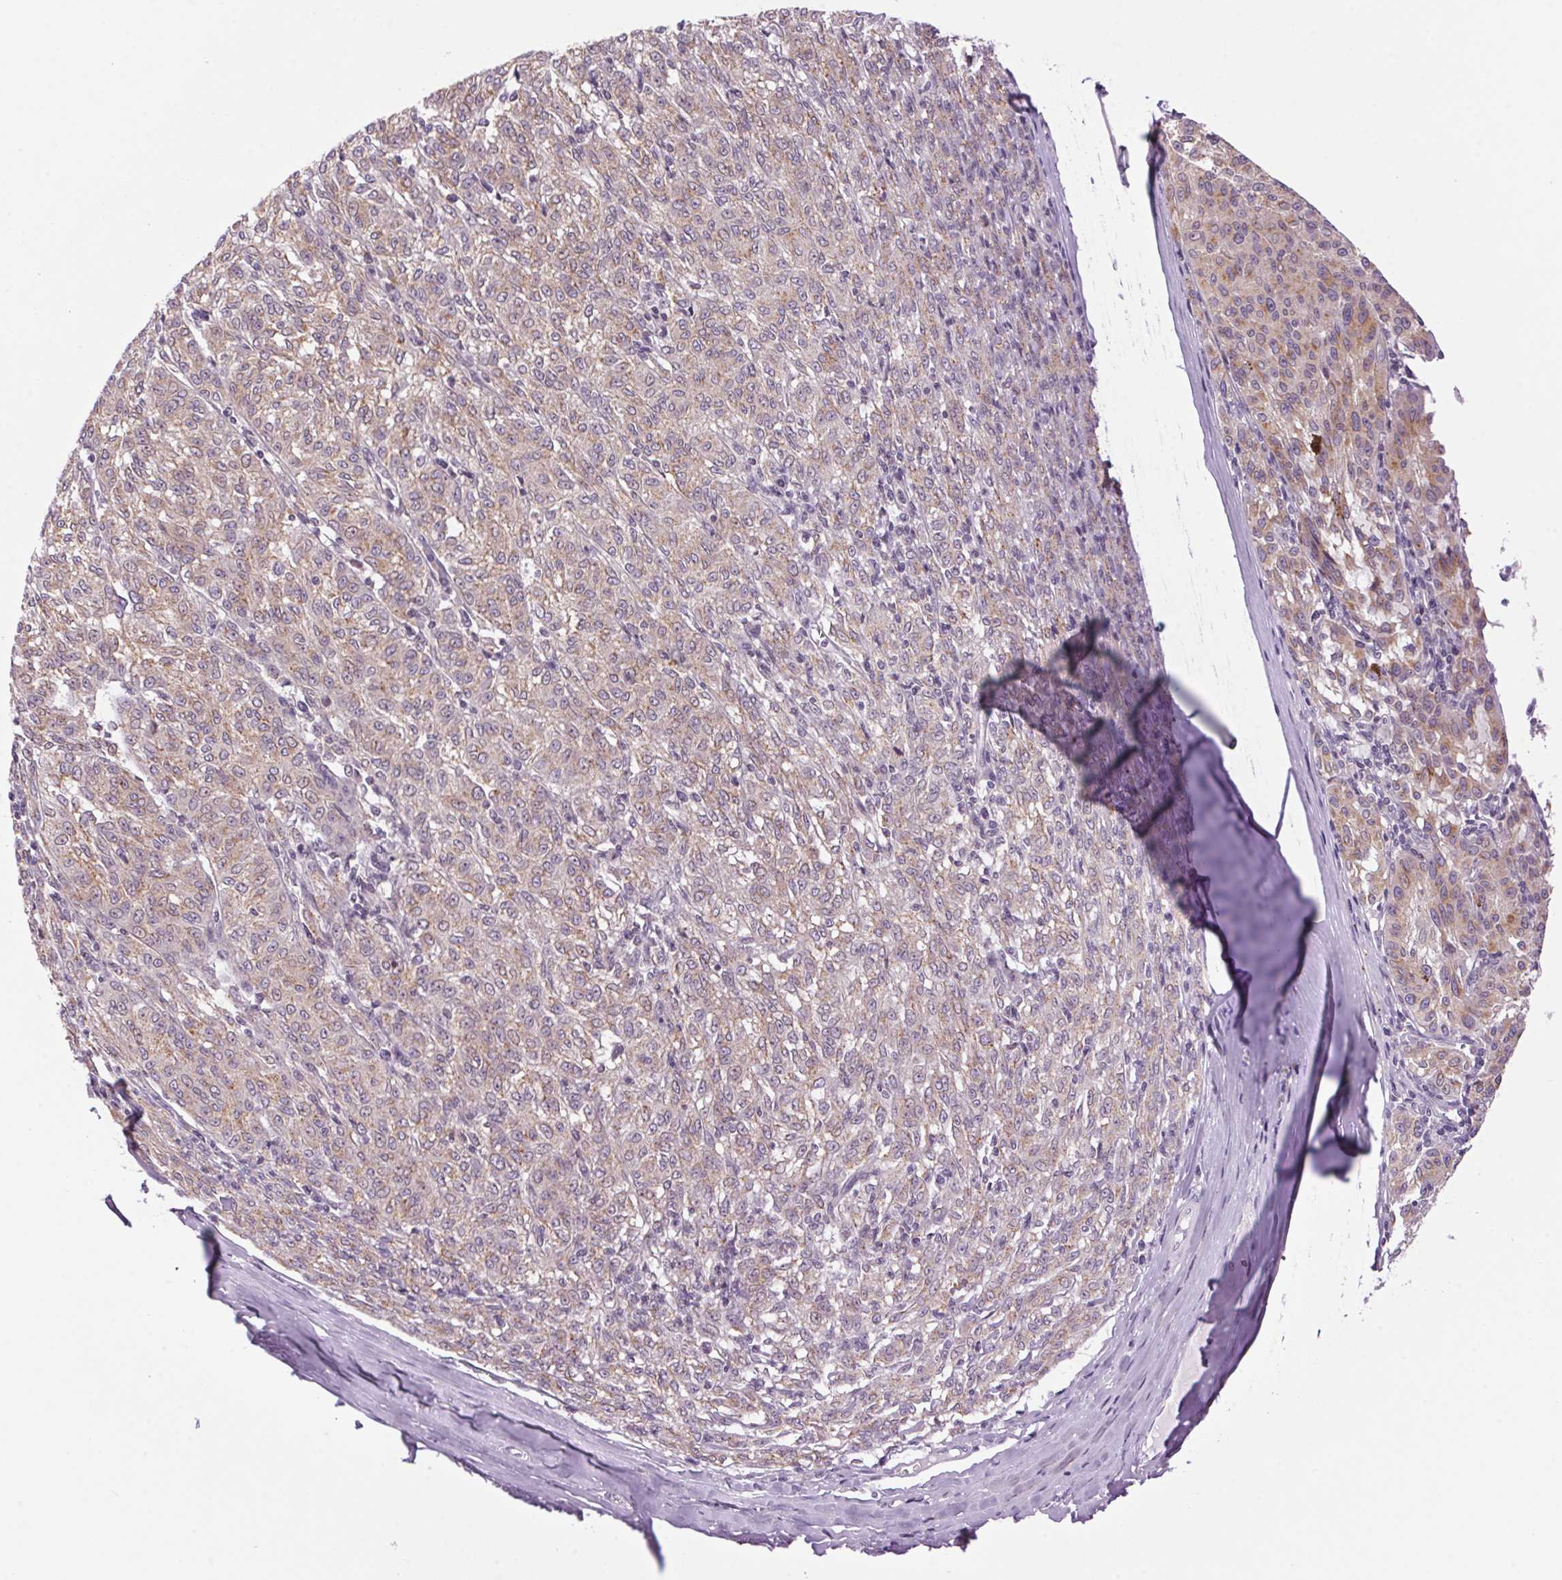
{"staining": {"intensity": "negative", "quantity": "none", "location": "none"}, "tissue": "melanoma", "cell_type": "Tumor cells", "image_type": "cancer", "snomed": [{"axis": "morphology", "description": "Malignant melanoma, NOS"}, {"axis": "topography", "description": "Skin"}], "caption": "Micrograph shows no protein positivity in tumor cells of melanoma tissue.", "gene": "SMIM13", "patient": {"sex": "female", "age": 72}}